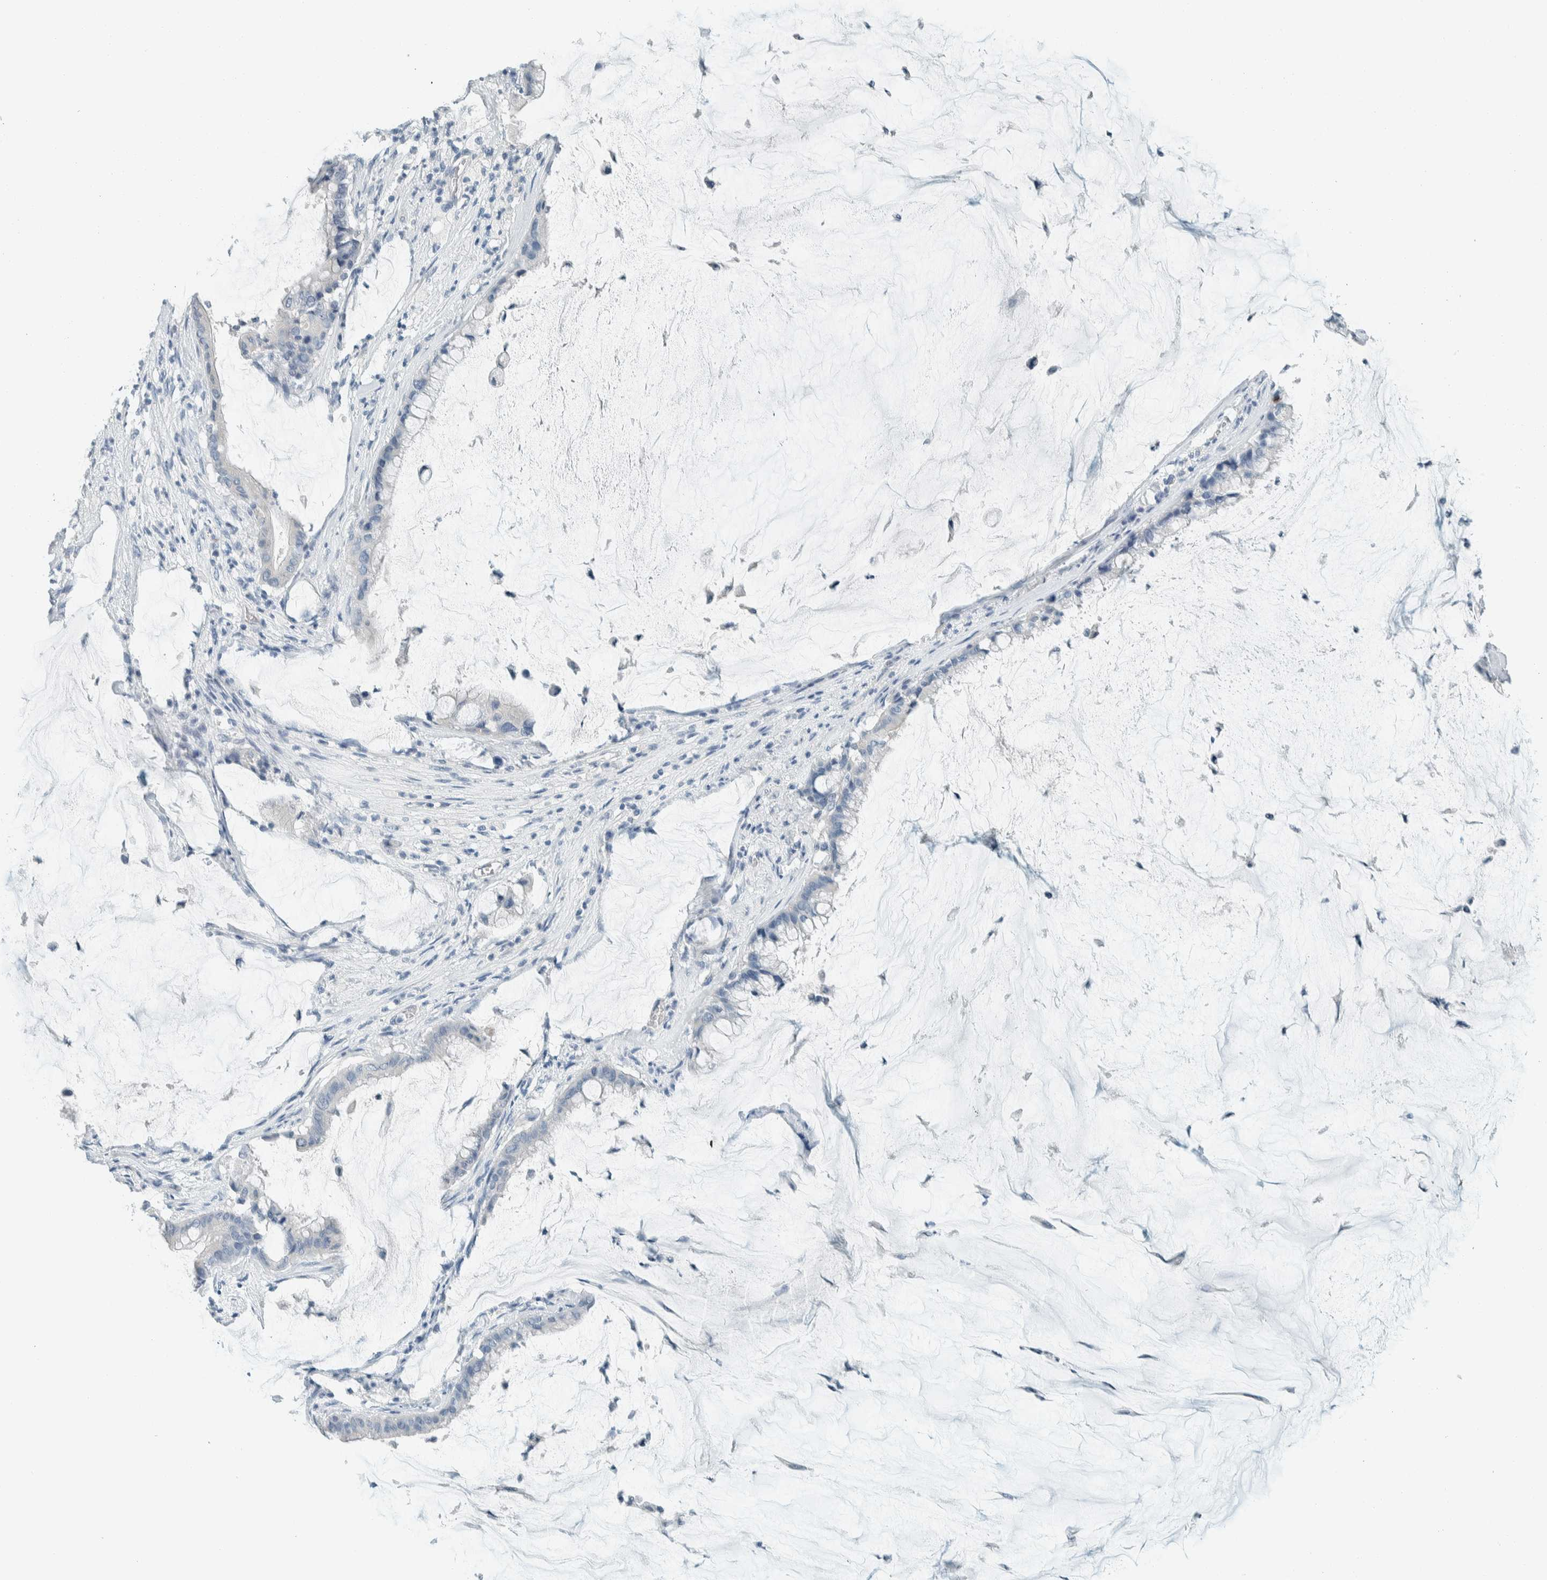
{"staining": {"intensity": "negative", "quantity": "none", "location": "none"}, "tissue": "pancreatic cancer", "cell_type": "Tumor cells", "image_type": "cancer", "snomed": [{"axis": "morphology", "description": "Adenocarcinoma, NOS"}, {"axis": "topography", "description": "Pancreas"}], "caption": "DAB (3,3'-diaminobenzidine) immunohistochemical staining of pancreatic cancer (adenocarcinoma) shows no significant expression in tumor cells.", "gene": "SLFN12", "patient": {"sex": "male", "age": 41}}